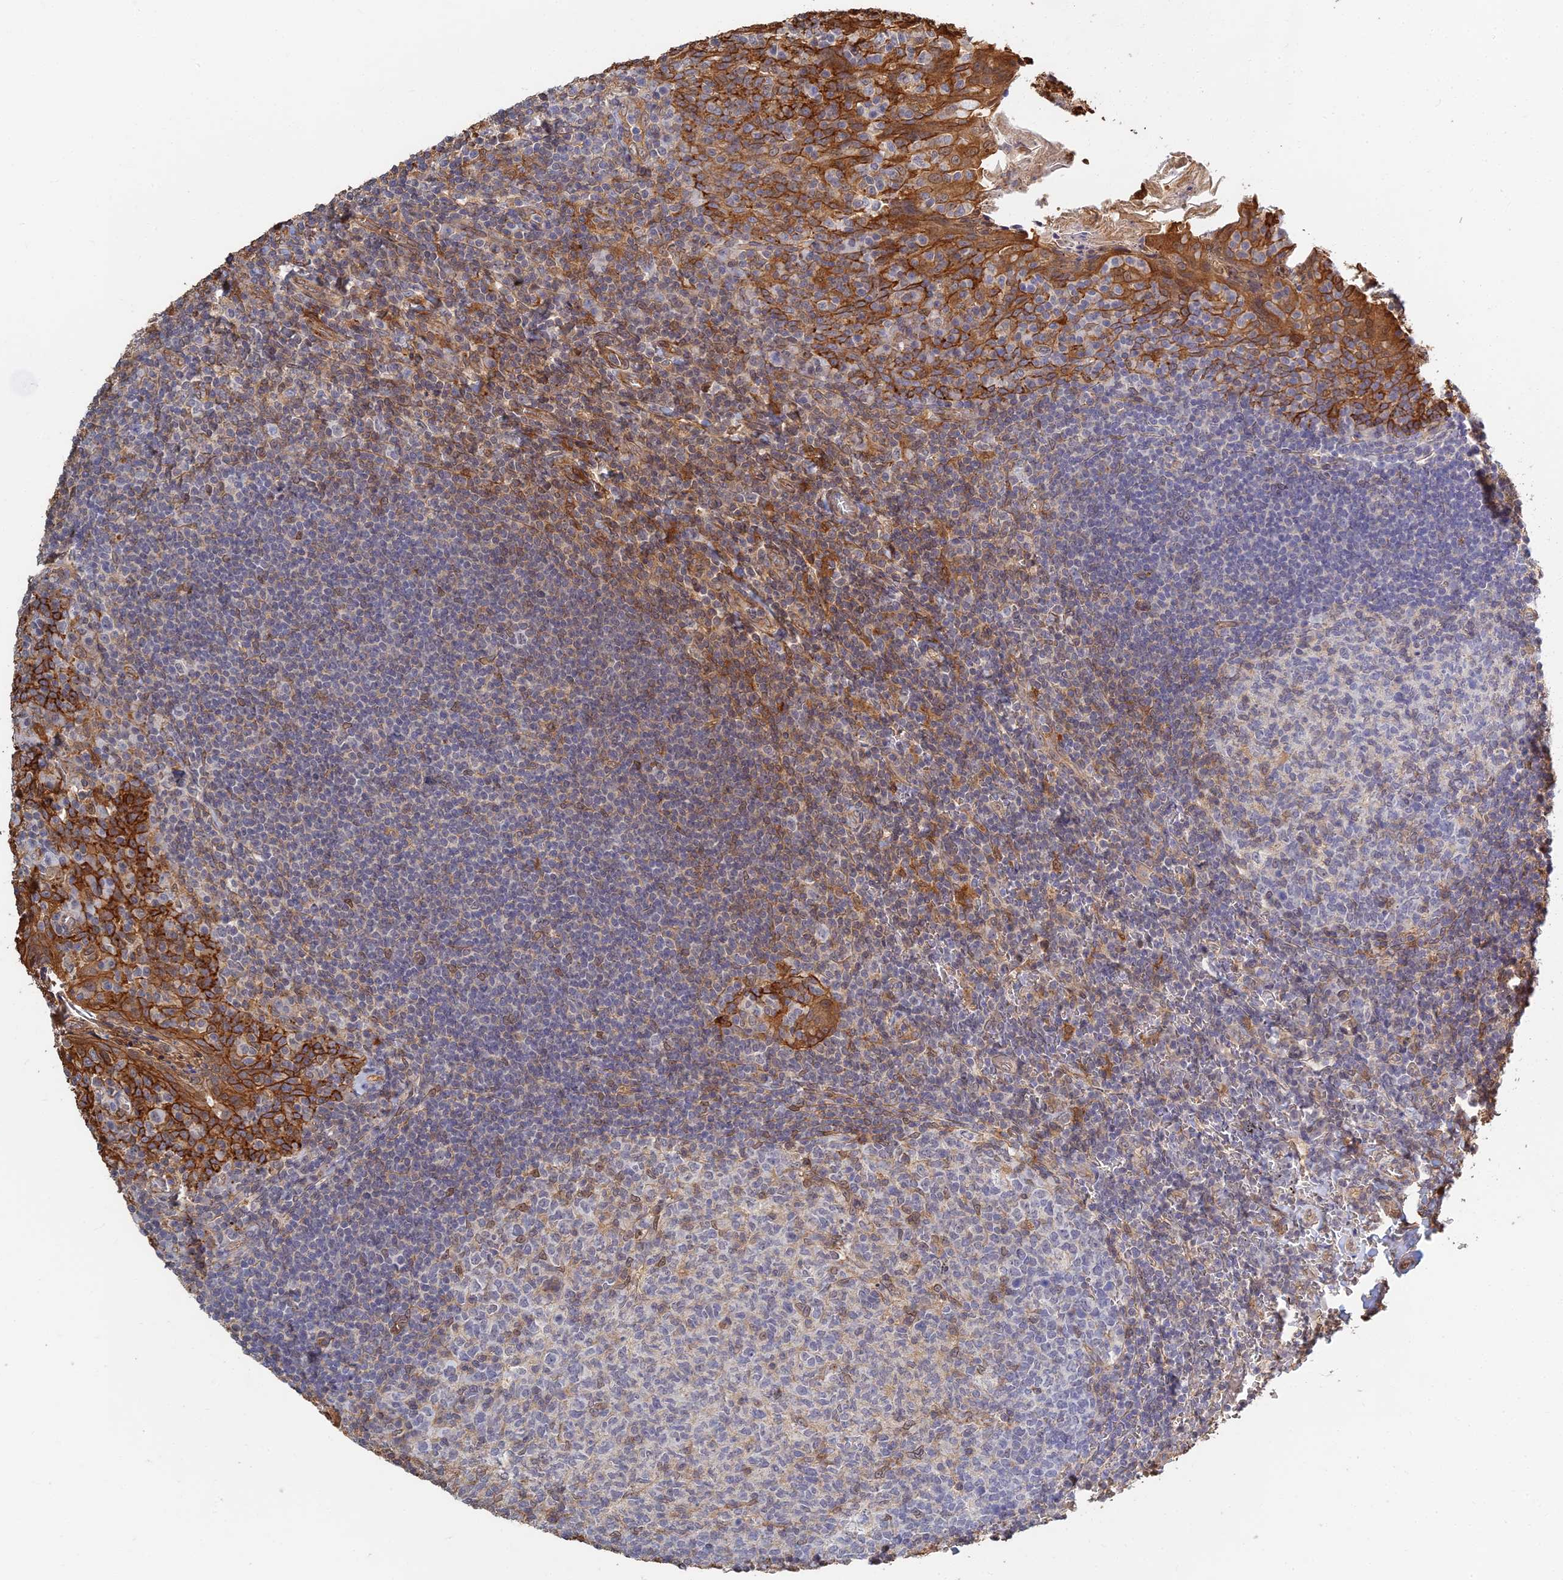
{"staining": {"intensity": "weak", "quantity": "<25%", "location": "cytoplasmic/membranous,nuclear"}, "tissue": "tonsil", "cell_type": "Germinal center cells", "image_type": "normal", "snomed": [{"axis": "morphology", "description": "Normal tissue, NOS"}, {"axis": "topography", "description": "Tonsil"}], "caption": "High magnification brightfield microscopy of normal tonsil stained with DAB (3,3'-diaminobenzidine) (brown) and counterstained with hematoxylin (blue): germinal center cells show no significant expression.", "gene": "LRRN3", "patient": {"sex": "female", "age": 10}}